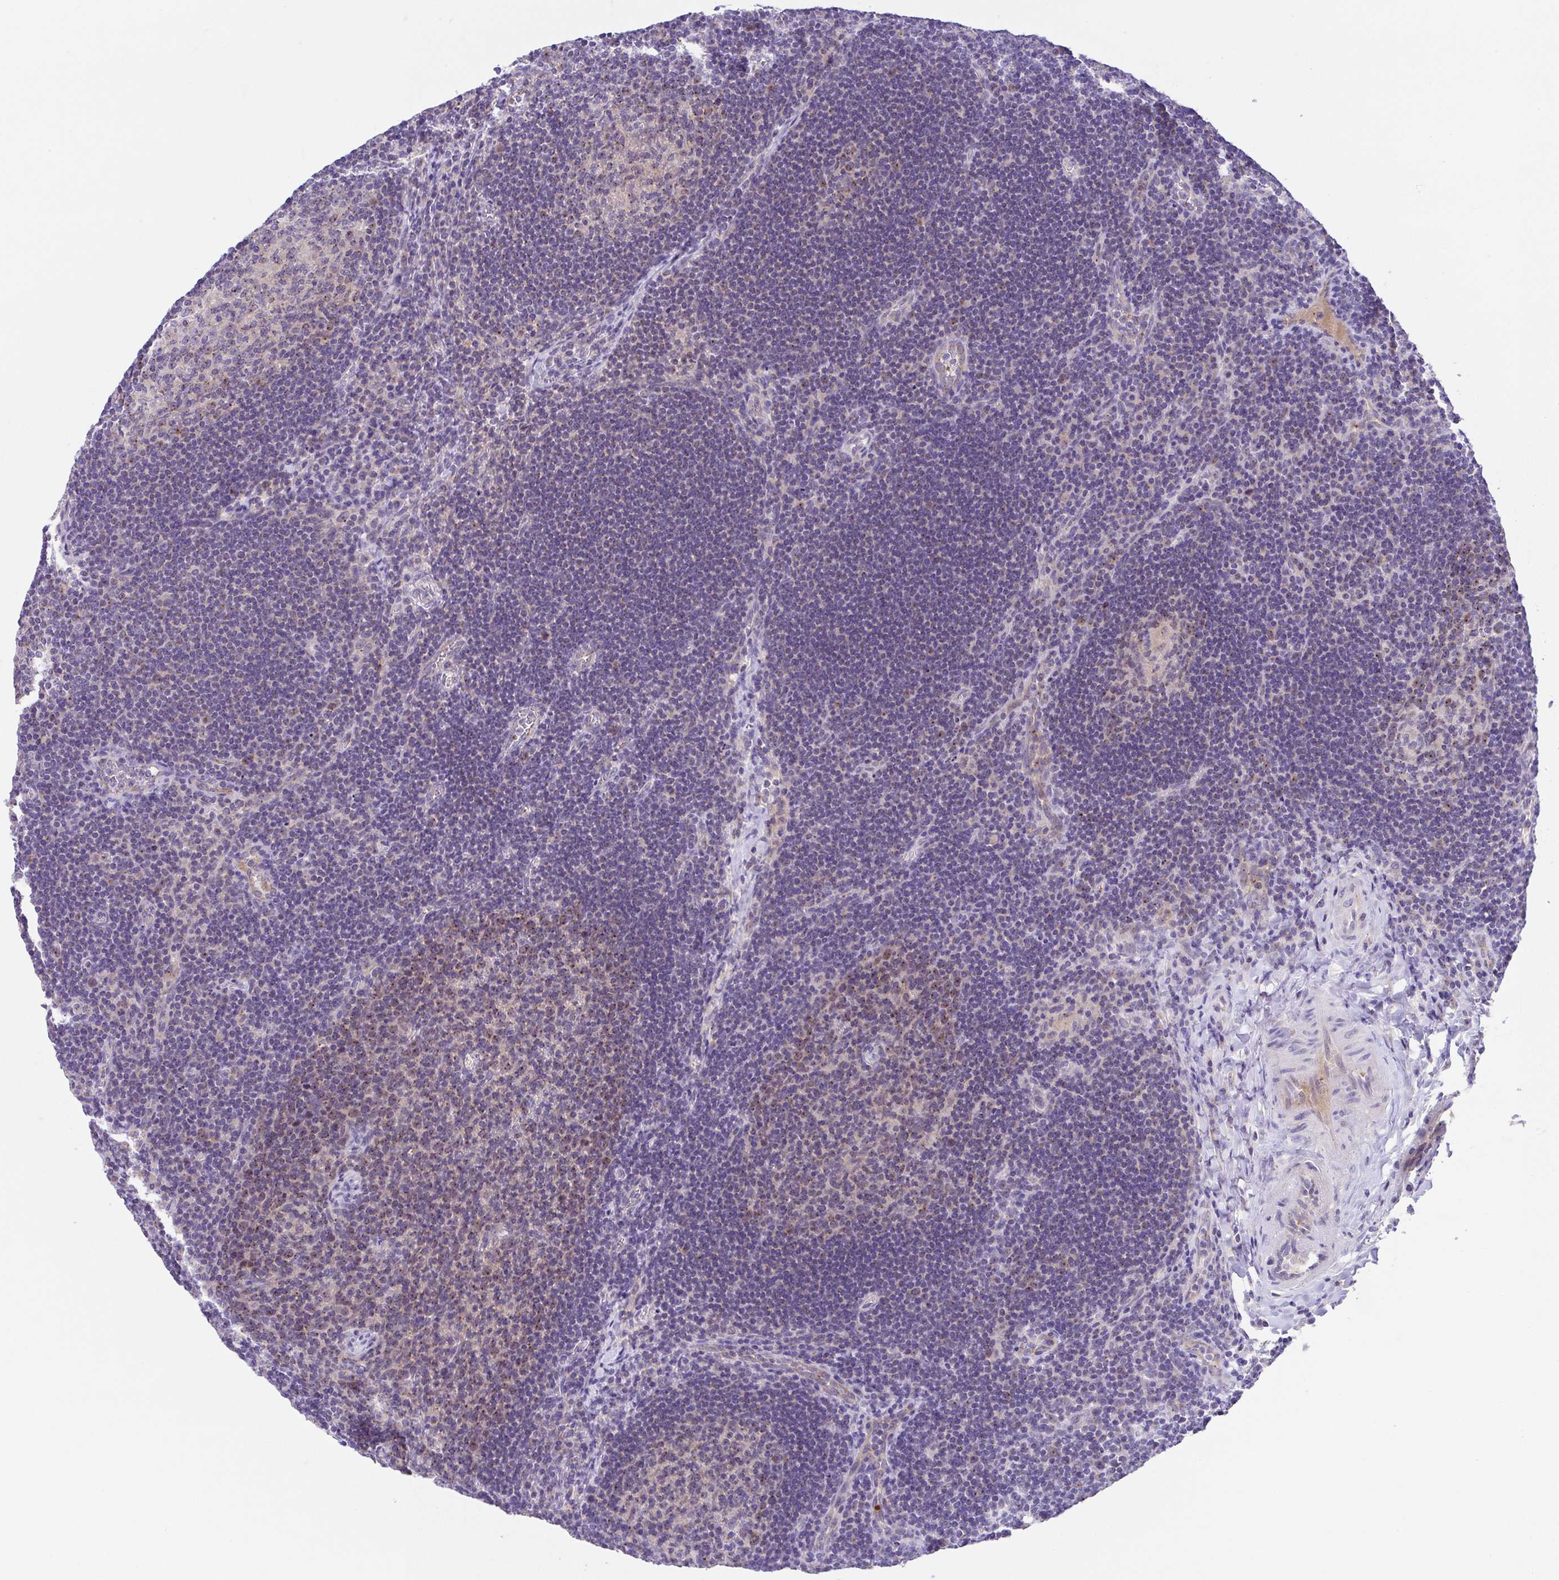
{"staining": {"intensity": "weak", "quantity": "25%-75%", "location": "cytoplasmic/membranous"}, "tissue": "lymph node", "cell_type": "Germinal center cells", "image_type": "normal", "snomed": [{"axis": "morphology", "description": "Normal tissue, NOS"}, {"axis": "topography", "description": "Lymph node"}], "caption": "Protein positivity by immunohistochemistry exhibits weak cytoplasmic/membranous positivity in about 25%-75% of germinal center cells in benign lymph node. The staining was performed using DAB (3,3'-diaminobenzidine), with brown indicating positive protein expression. Nuclei are stained blue with hematoxylin.", "gene": "SLC13A1", "patient": {"sex": "male", "age": 67}}